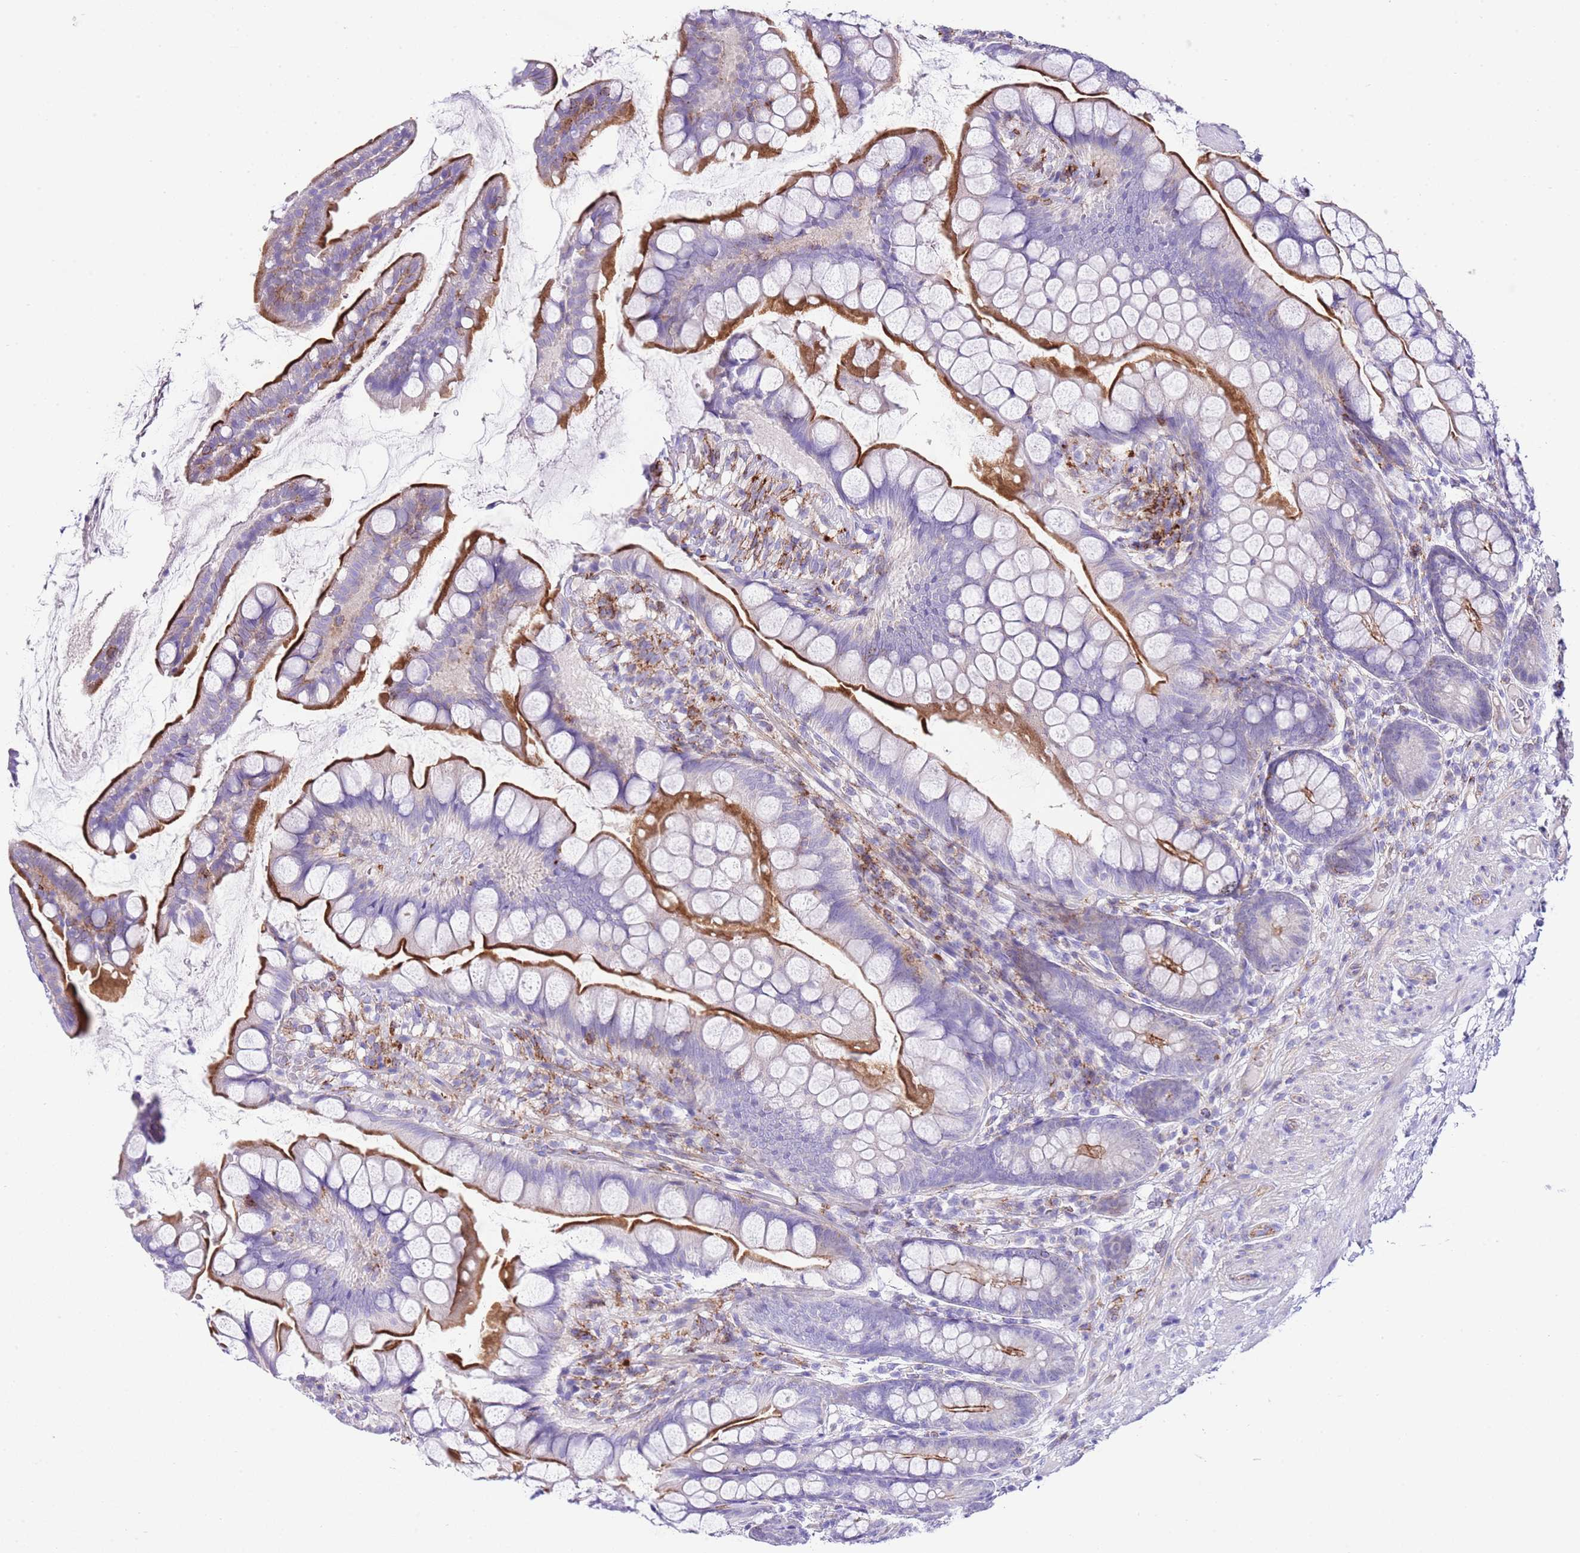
{"staining": {"intensity": "strong", "quantity": "25%-75%", "location": "cytoplasmic/membranous"}, "tissue": "small intestine", "cell_type": "Glandular cells", "image_type": "normal", "snomed": [{"axis": "morphology", "description": "Normal tissue, NOS"}, {"axis": "topography", "description": "Small intestine"}], "caption": "Immunohistochemistry image of unremarkable small intestine: small intestine stained using IHC displays high levels of strong protein expression localized specifically in the cytoplasmic/membranous of glandular cells, appearing as a cytoplasmic/membranous brown color.", "gene": "ALDH3A1", "patient": {"sex": "male", "age": 70}}